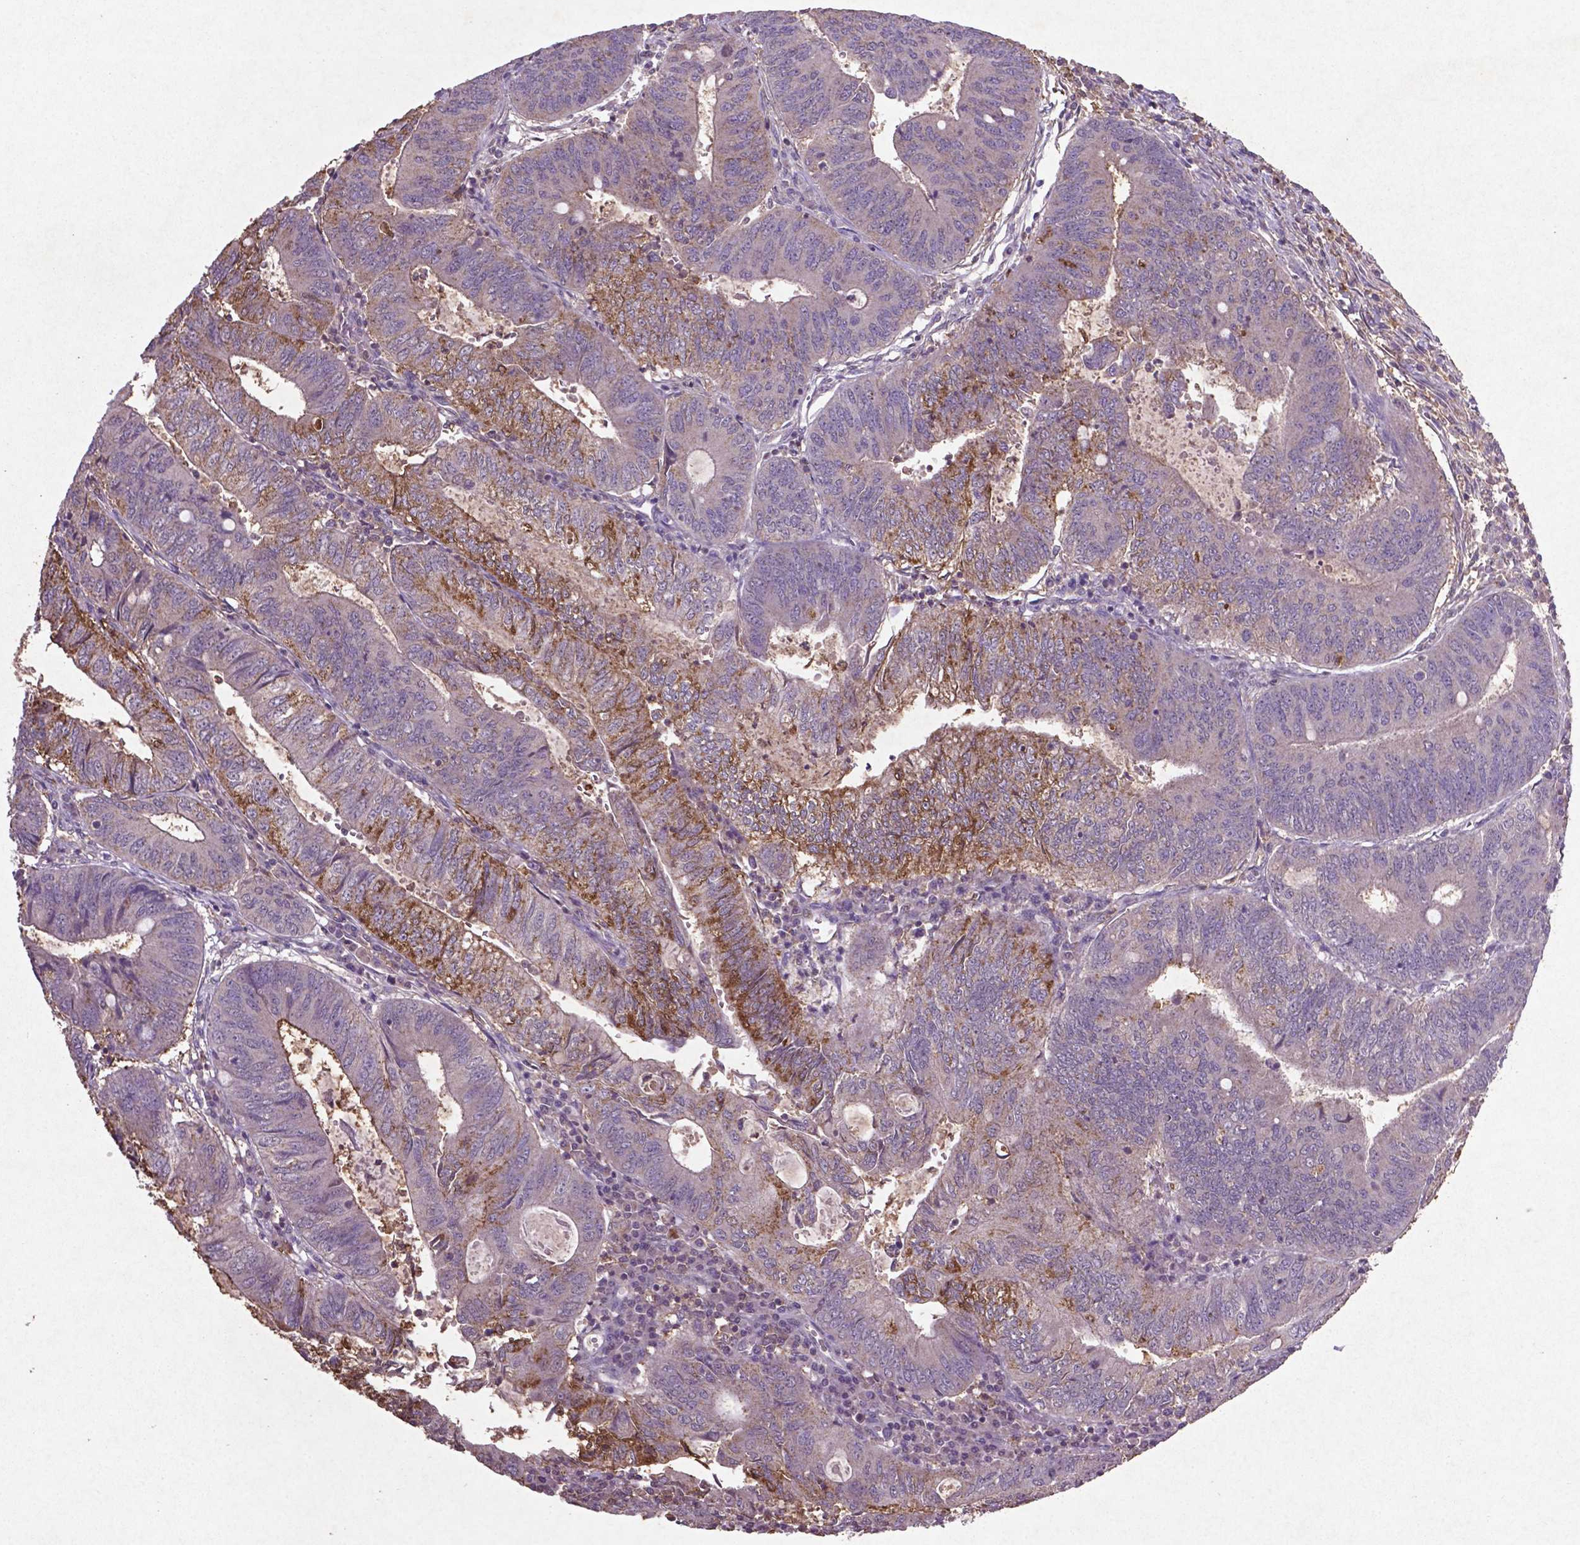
{"staining": {"intensity": "moderate", "quantity": "<25%", "location": "cytoplasmic/membranous"}, "tissue": "colorectal cancer", "cell_type": "Tumor cells", "image_type": "cancer", "snomed": [{"axis": "morphology", "description": "Adenocarcinoma, NOS"}, {"axis": "topography", "description": "Colon"}], "caption": "A low amount of moderate cytoplasmic/membranous positivity is identified in approximately <25% of tumor cells in colorectal adenocarcinoma tissue.", "gene": "MTOR", "patient": {"sex": "male", "age": 67}}